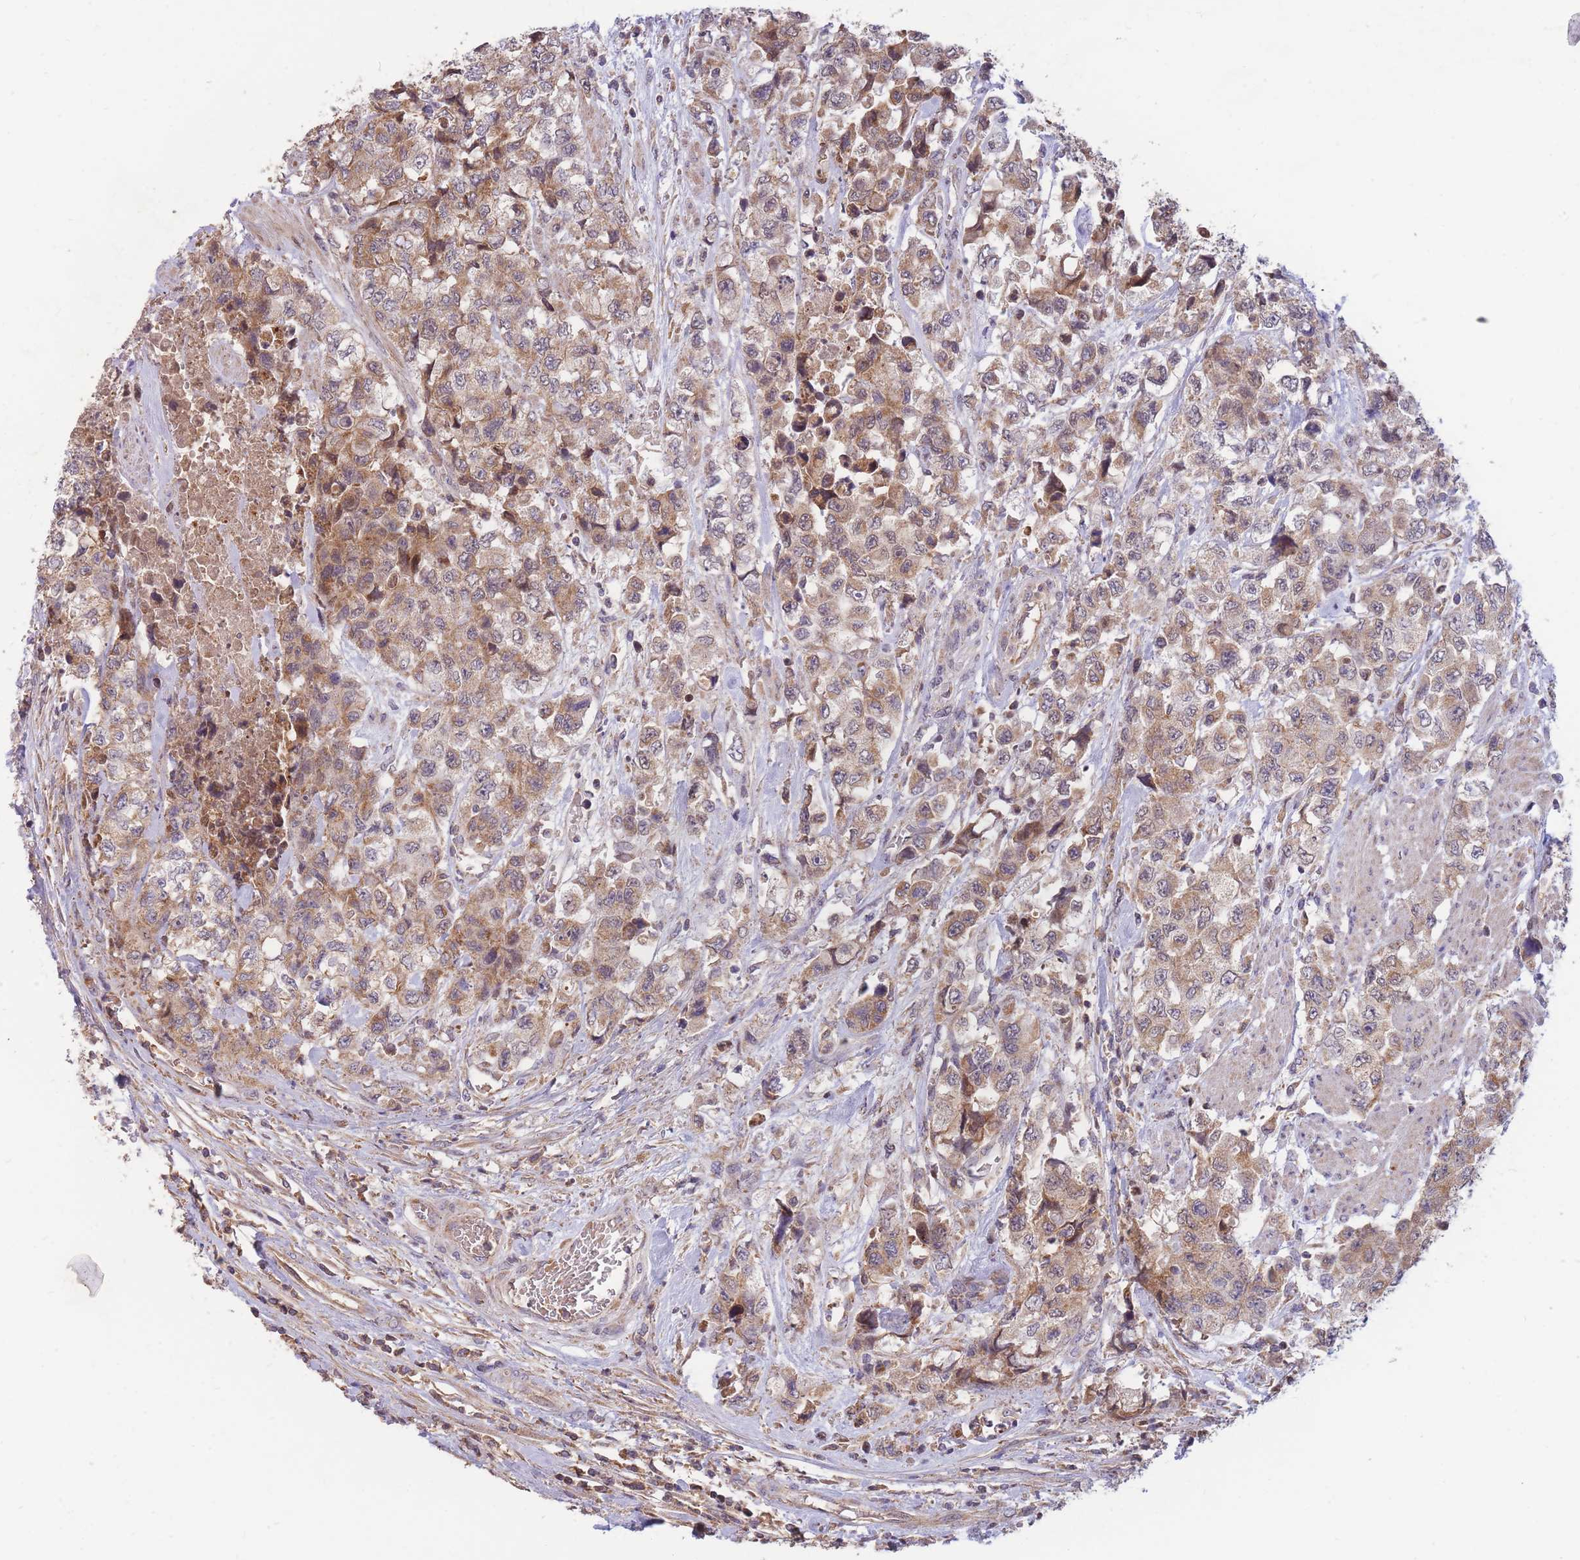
{"staining": {"intensity": "moderate", "quantity": ">75%", "location": "cytoplasmic/membranous,nuclear"}, "tissue": "urothelial cancer", "cell_type": "Tumor cells", "image_type": "cancer", "snomed": [{"axis": "morphology", "description": "Urothelial carcinoma, High grade"}, {"axis": "topography", "description": "Urinary bladder"}], "caption": "There is medium levels of moderate cytoplasmic/membranous and nuclear expression in tumor cells of high-grade urothelial carcinoma, as demonstrated by immunohistochemical staining (brown color).", "gene": "PTPMT1", "patient": {"sex": "female", "age": 78}}